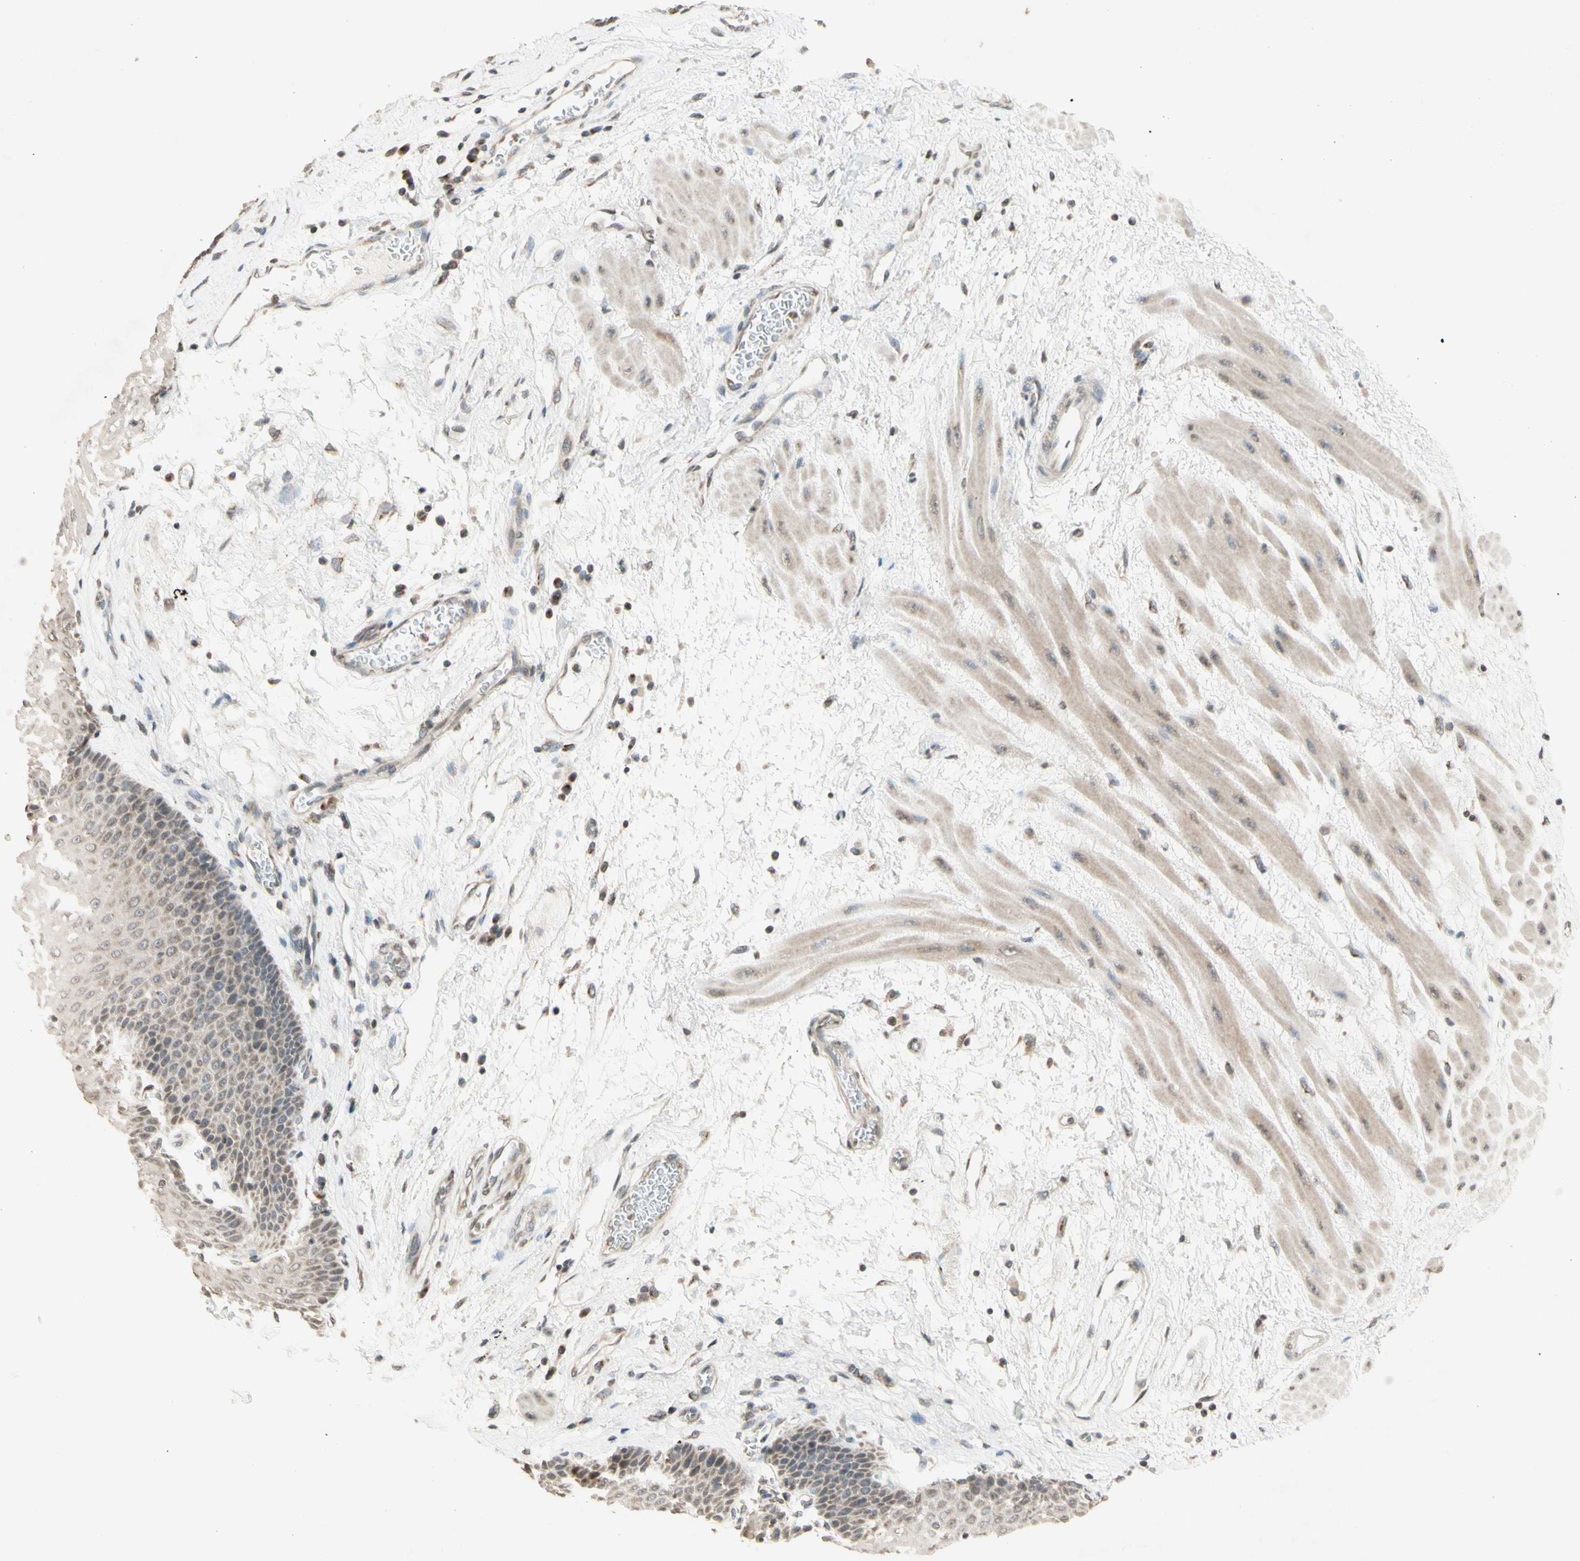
{"staining": {"intensity": "weak", "quantity": "25%-75%", "location": "cytoplasmic/membranous"}, "tissue": "esophagus", "cell_type": "Squamous epithelial cells", "image_type": "normal", "snomed": [{"axis": "morphology", "description": "Normal tissue, NOS"}, {"axis": "topography", "description": "Esophagus"}], "caption": "This photomicrograph displays immunohistochemistry staining of benign human esophagus, with low weak cytoplasmic/membranous expression in about 25%-75% of squamous epithelial cells.", "gene": "CCNI", "patient": {"sex": "male", "age": 48}}